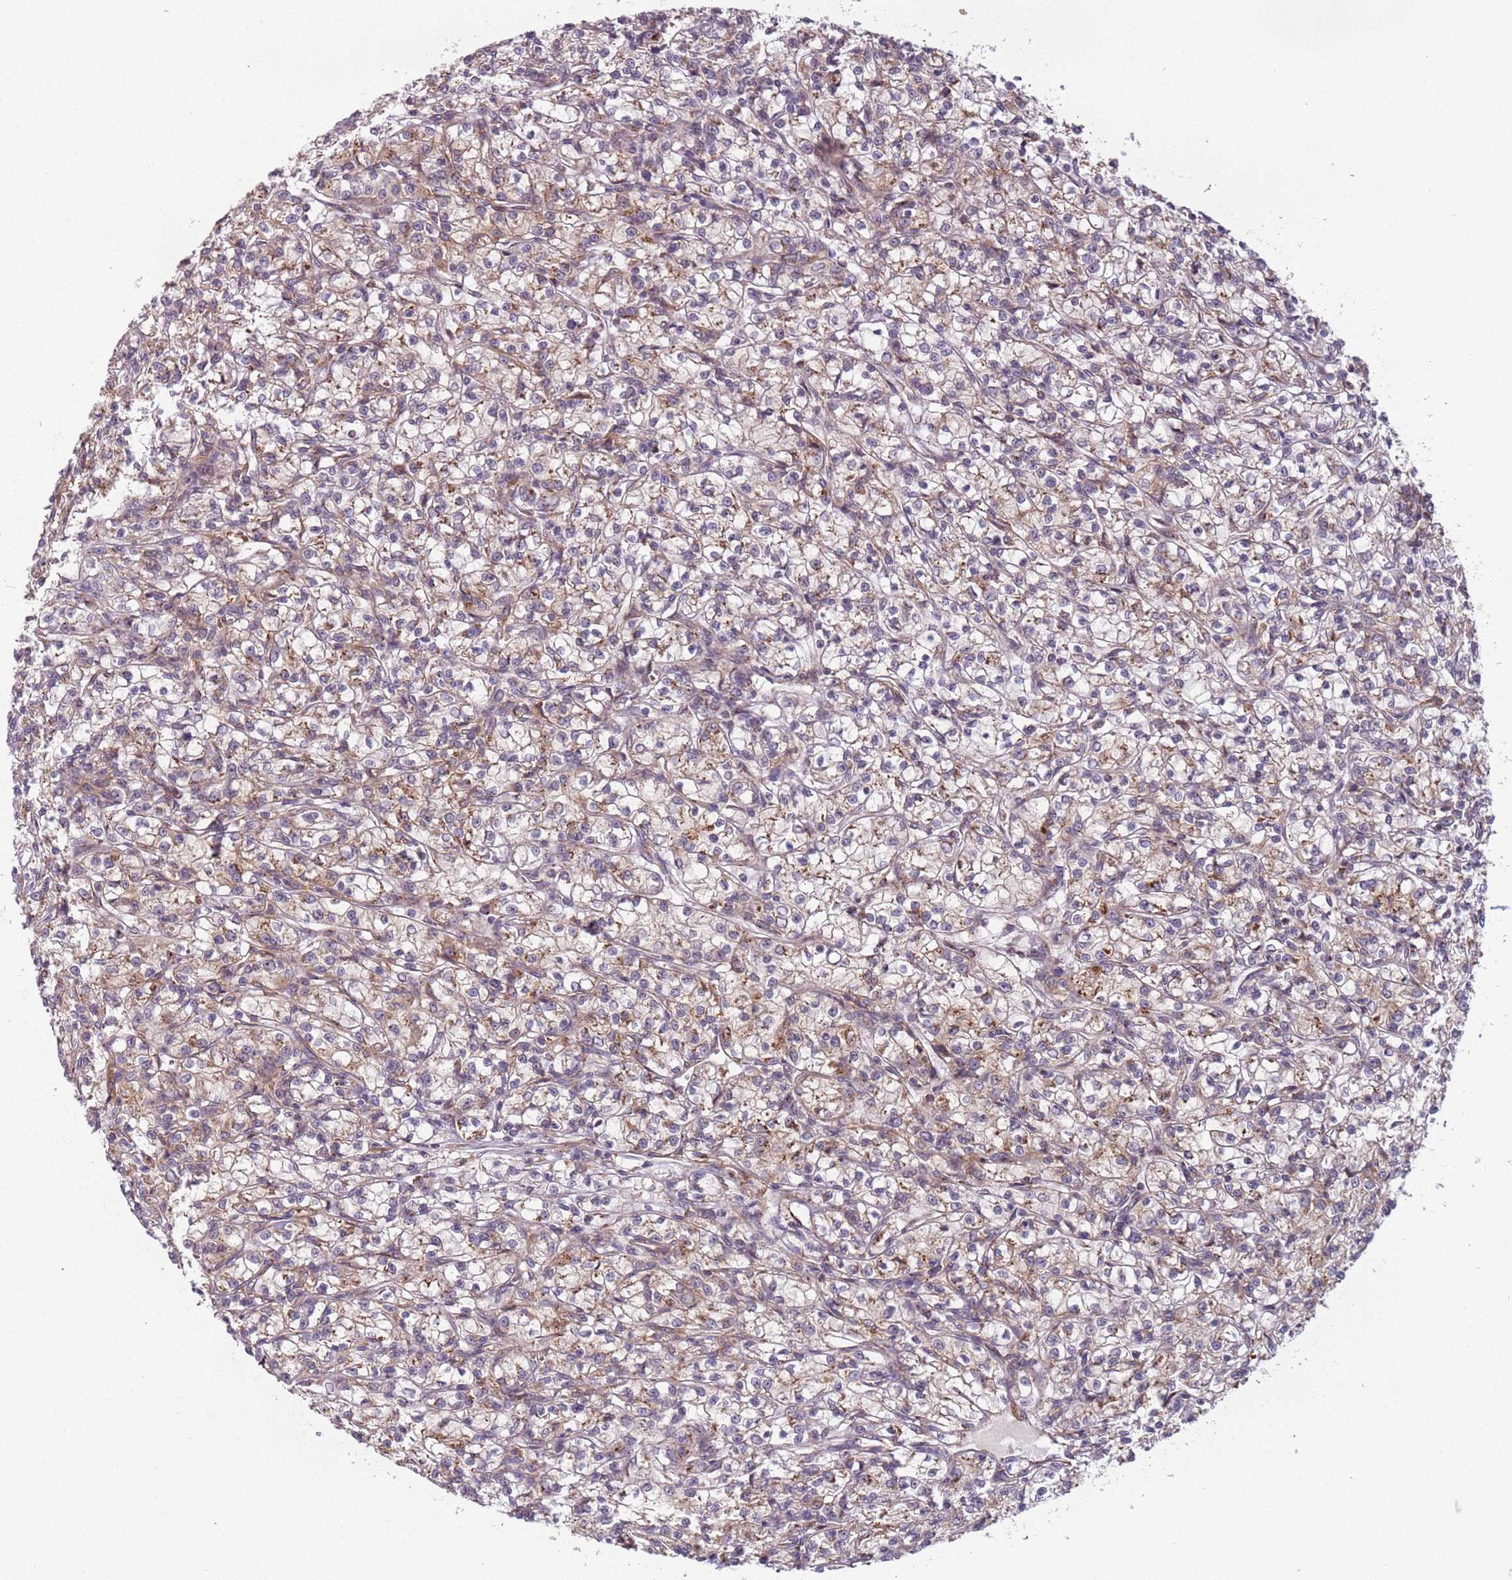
{"staining": {"intensity": "moderate", "quantity": "<25%", "location": "cytoplasmic/membranous"}, "tissue": "renal cancer", "cell_type": "Tumor cells", "image_type": "cancer", "snomed": [{"axis": "morphology", "description": "Adenocarcinoma, NOS"}, {"axis": "topography", "description": "Kidney"}], "caption": "A high-resolution photomicrograph shows immunohistochemistry staining of adenocarcinoma (renal), which demonstrates moderate cytoplasmic/membranous positivity in approximately <25% of tumor cells.", "gene": "AKTIP", "patient": {"sex": "female", "age": 59}}